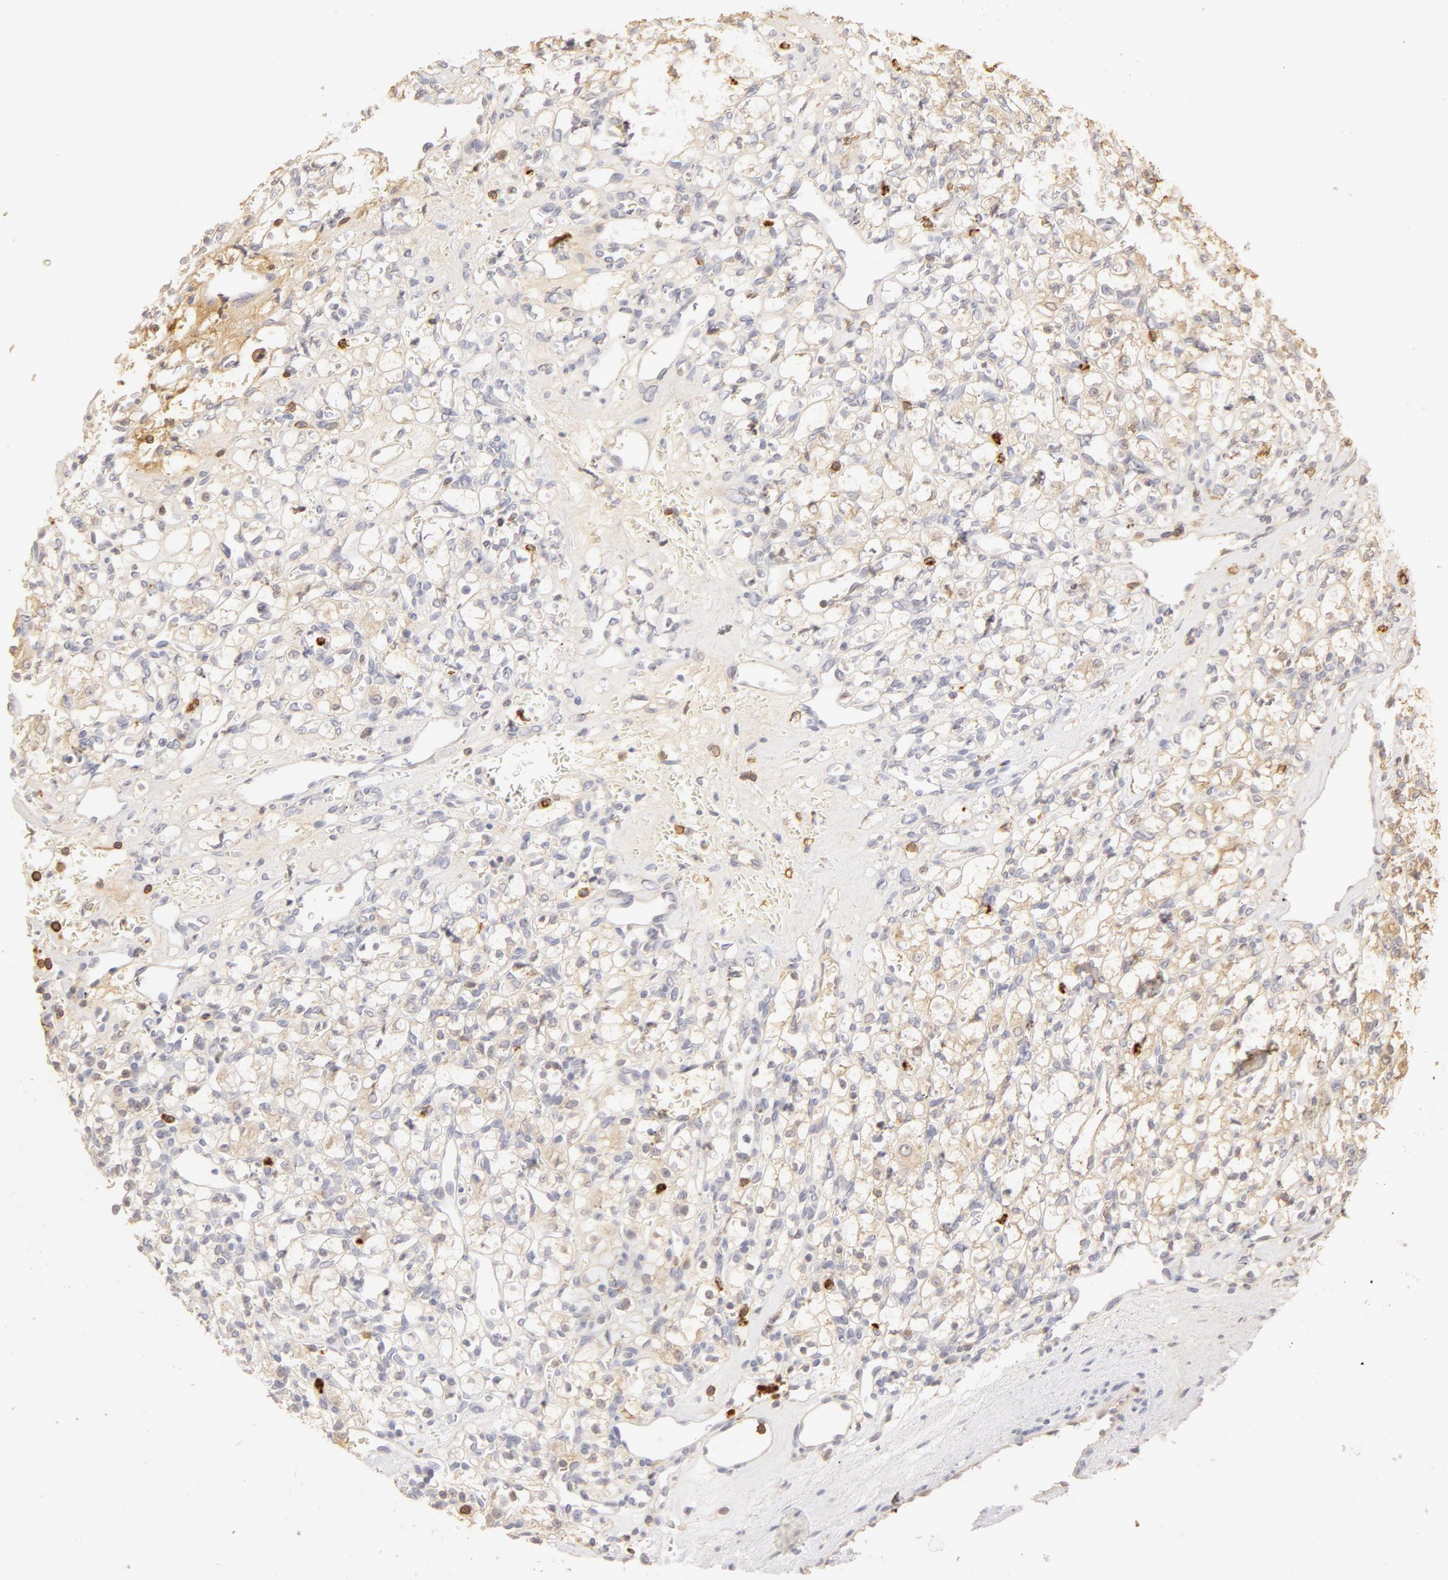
{"staining": {"intensity": "negative", "quantity": "none", "location": "none"}, "tissue": "renal cancer", "cell_type": "Tumor cells", "image_type": "cancer", "snomed": [{"axis": "morphology", "description": "Adenocarcinoma, NOS"}, {"axis": "topography", "description": "Kidney"}], "caption": "Human renal adenocarcinoma stained for a protein using immunohistochemistry displays no expression in tumor cells.", "gene": "C1R", "patient": {"sex": "female", "age": 62}}